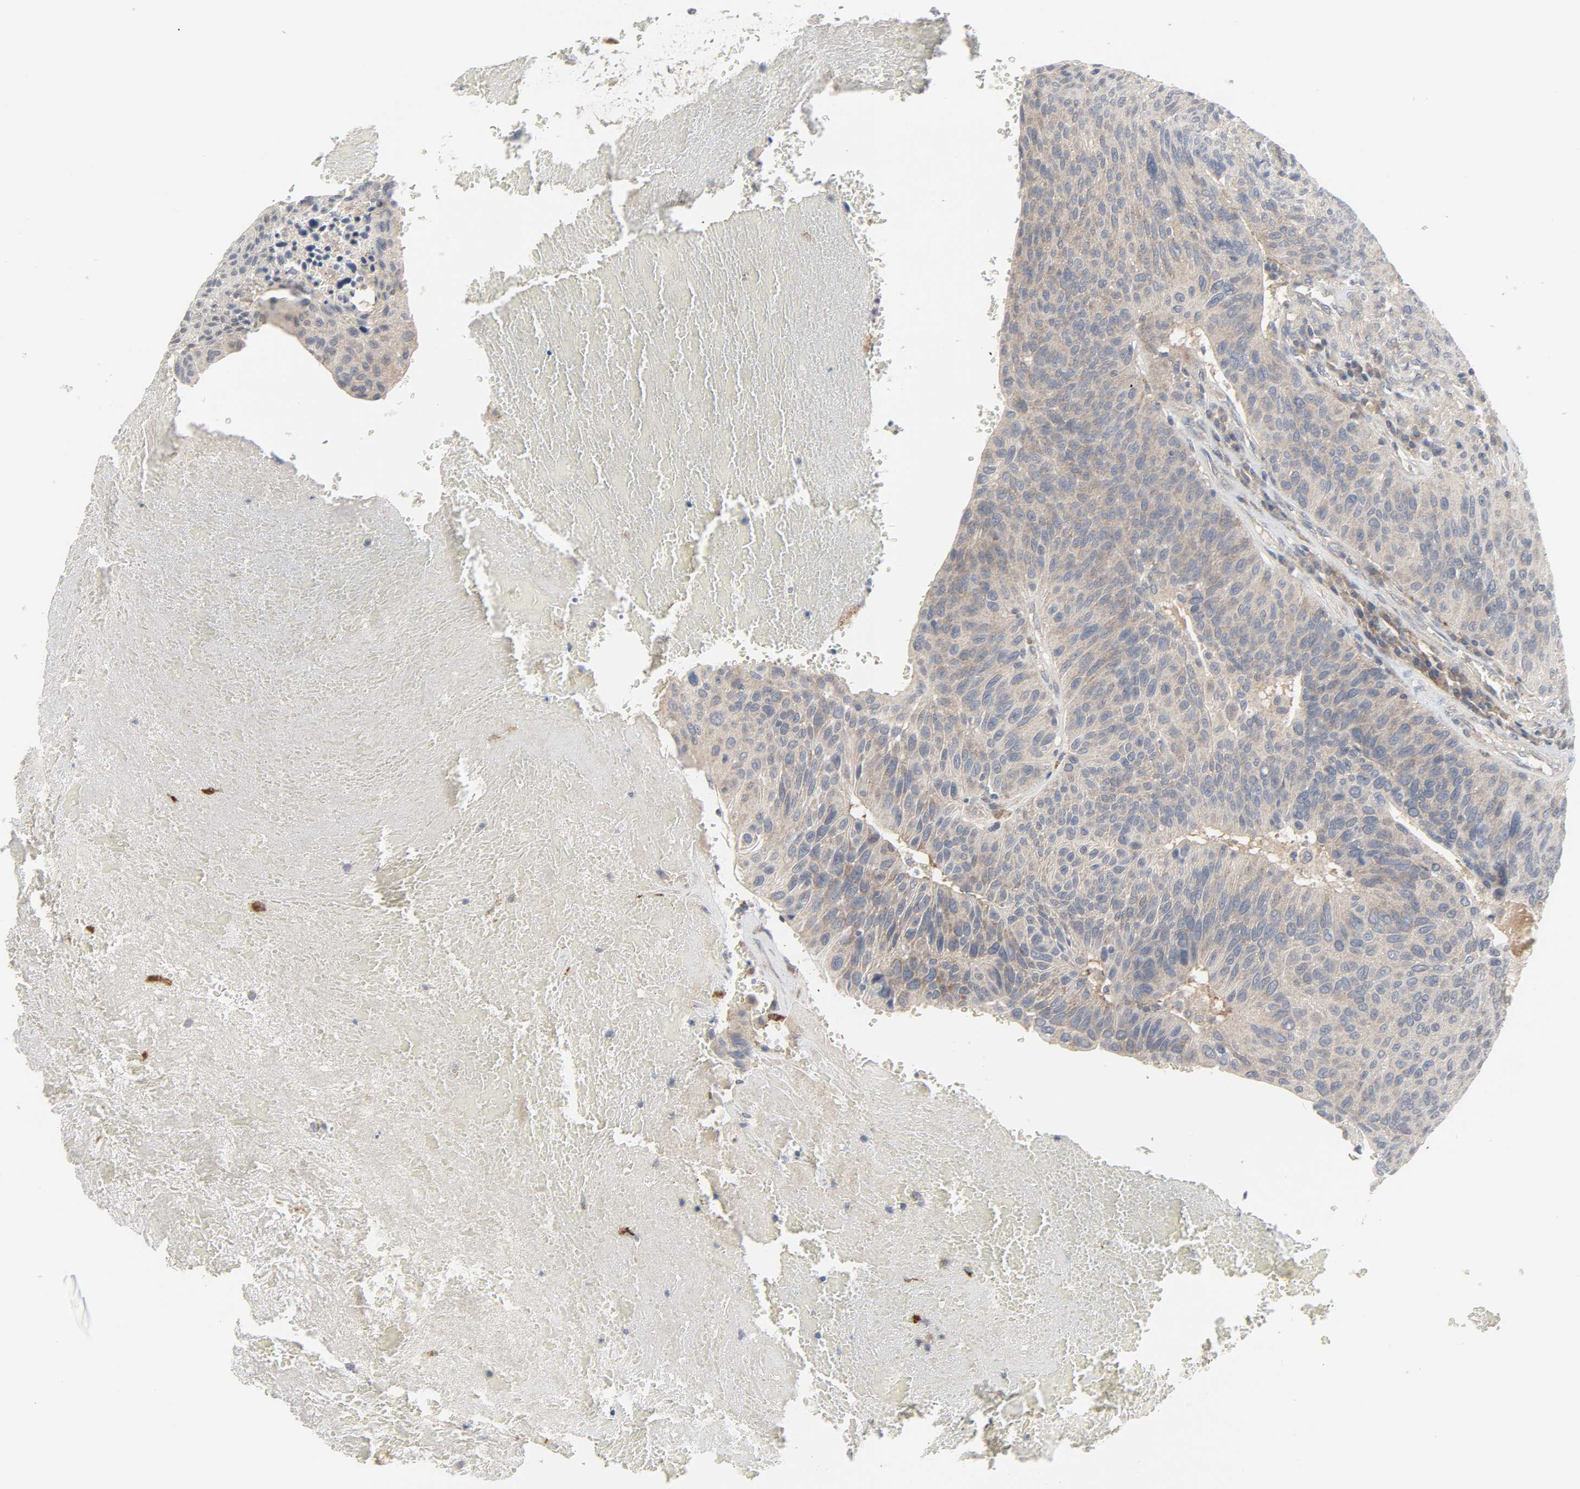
{"staining": {"intensity": "moderate", "quantity": ">75%", "location": "cytoplasmic/membranous"}, "tissue": "urothelial cancer", "cell_type": "Tumor cells", "image_type": "cancer", "snomed": [{"axis": "morphology", "description": "Urothelial carcinoma, High grade"}, {"axis": "topography", "description": "Urinary bladder"}], "caption": "IHC image of neoplastic tissue: human high-grade urothelial carcinoma stained using immunohistochemistry (IHC) displays medium levels of moderate protein expression localized specifically in the cytoplasmic/membranous of tumor cells, appearing as a cytoplasmic/membranous brown color.", "gene": "CLIP1", "patient": {"sex": "male", "age": 66}}